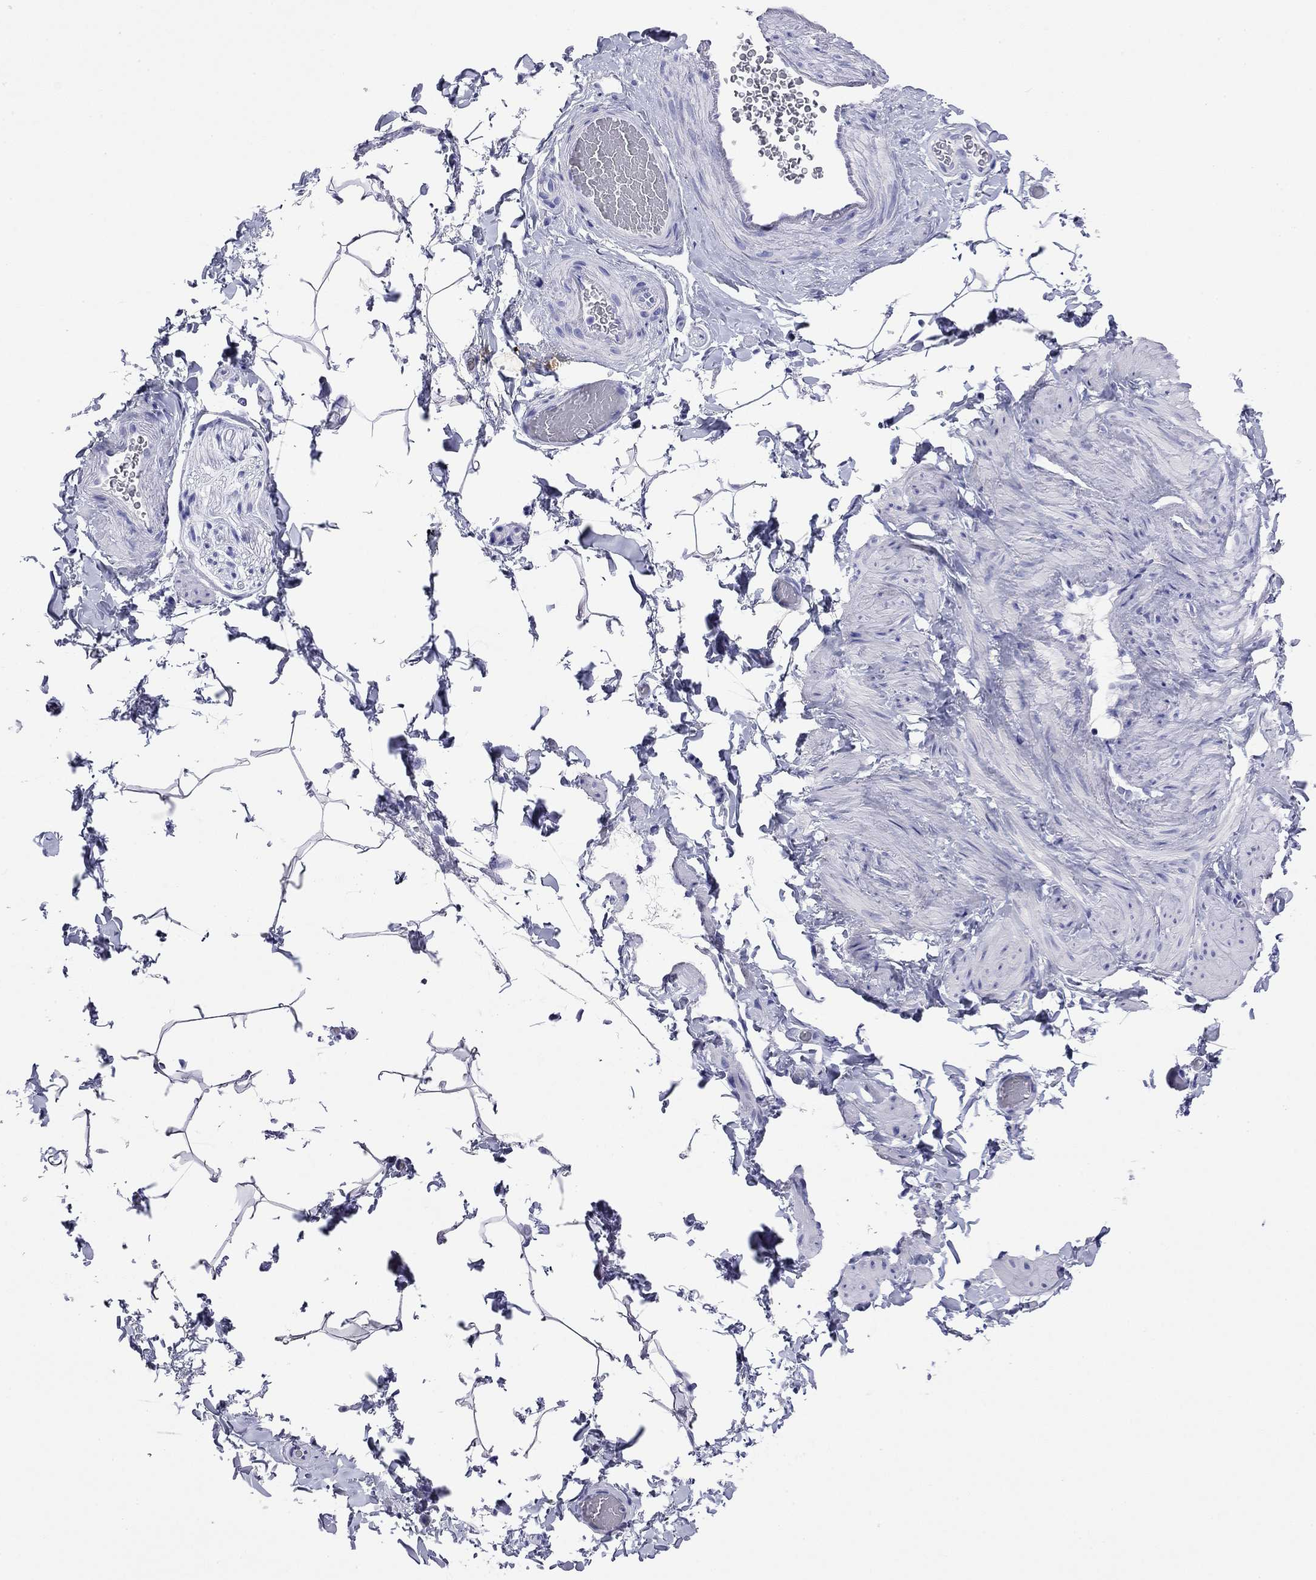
{"staining": {"intensity": "negative", "quantity": "none", "location": "none"}, "tissue": "adipose tissue", "cell_type": "Adipocytes", "image_type": "normal", "snomed": [{"axis": "morphology", "description": "Normal tissue, NOS"}, {"axis": "topography", "description": "Epididymis"}, {"axis": "topography", "description": "Peripheral nerve tissue"}], "caption": "The immunohistochemistry (IHC) micrograph has no significant staining in adipocytes of adipose tissue. Brightfield microscopy of immunohistochemistry (IHC) stained with DAB (3,3'-diaminobenzidine) (brown) and hematoxylin (blue), captured at high magnification.", "gene": "FIGLA", "patient": {"sex": "male", "age": 32}}